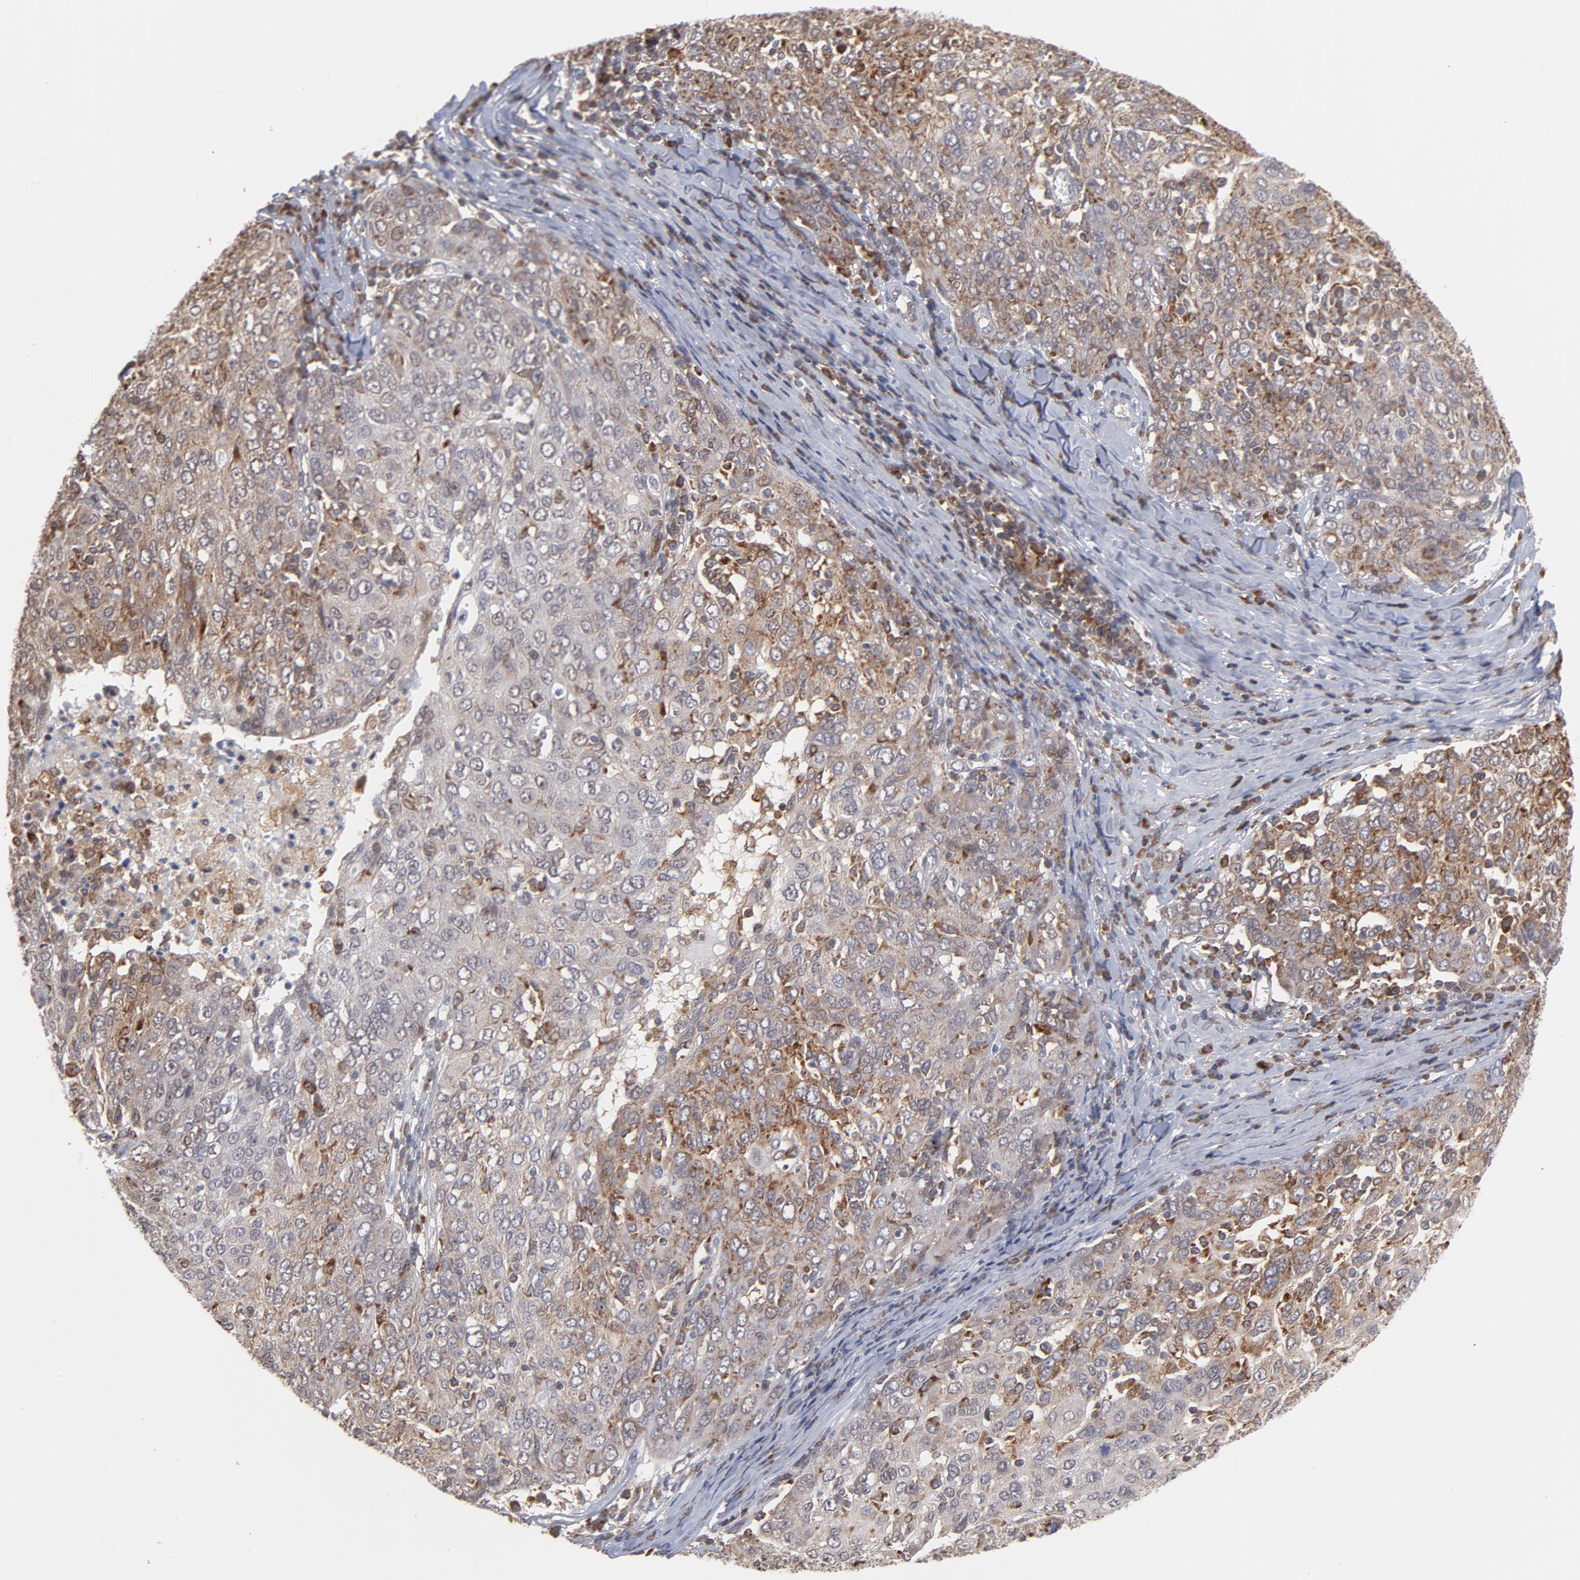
{"staining": {"intensity": "weak", "quantity": "25%-75%", "location": "cytoplasmic/membranous"}, "tissue": "ovarian cancer", "cell_type": "Tumor cells", "image_type": "cancer", "snomed": [{"axis": "morphology", "description": "Carcinoma, endometroid"}, {"axis": "topography", "description": "Ovary"}], "caption": "About 25%-75% of tumor cells in ovarian endometroid carcinoma show weak cytoplasmic/membranous protein positivity as visualized by brown immunohistochemical staining.", "gene": "OAS1", "patient": {"sex": "female", "age": 50}}